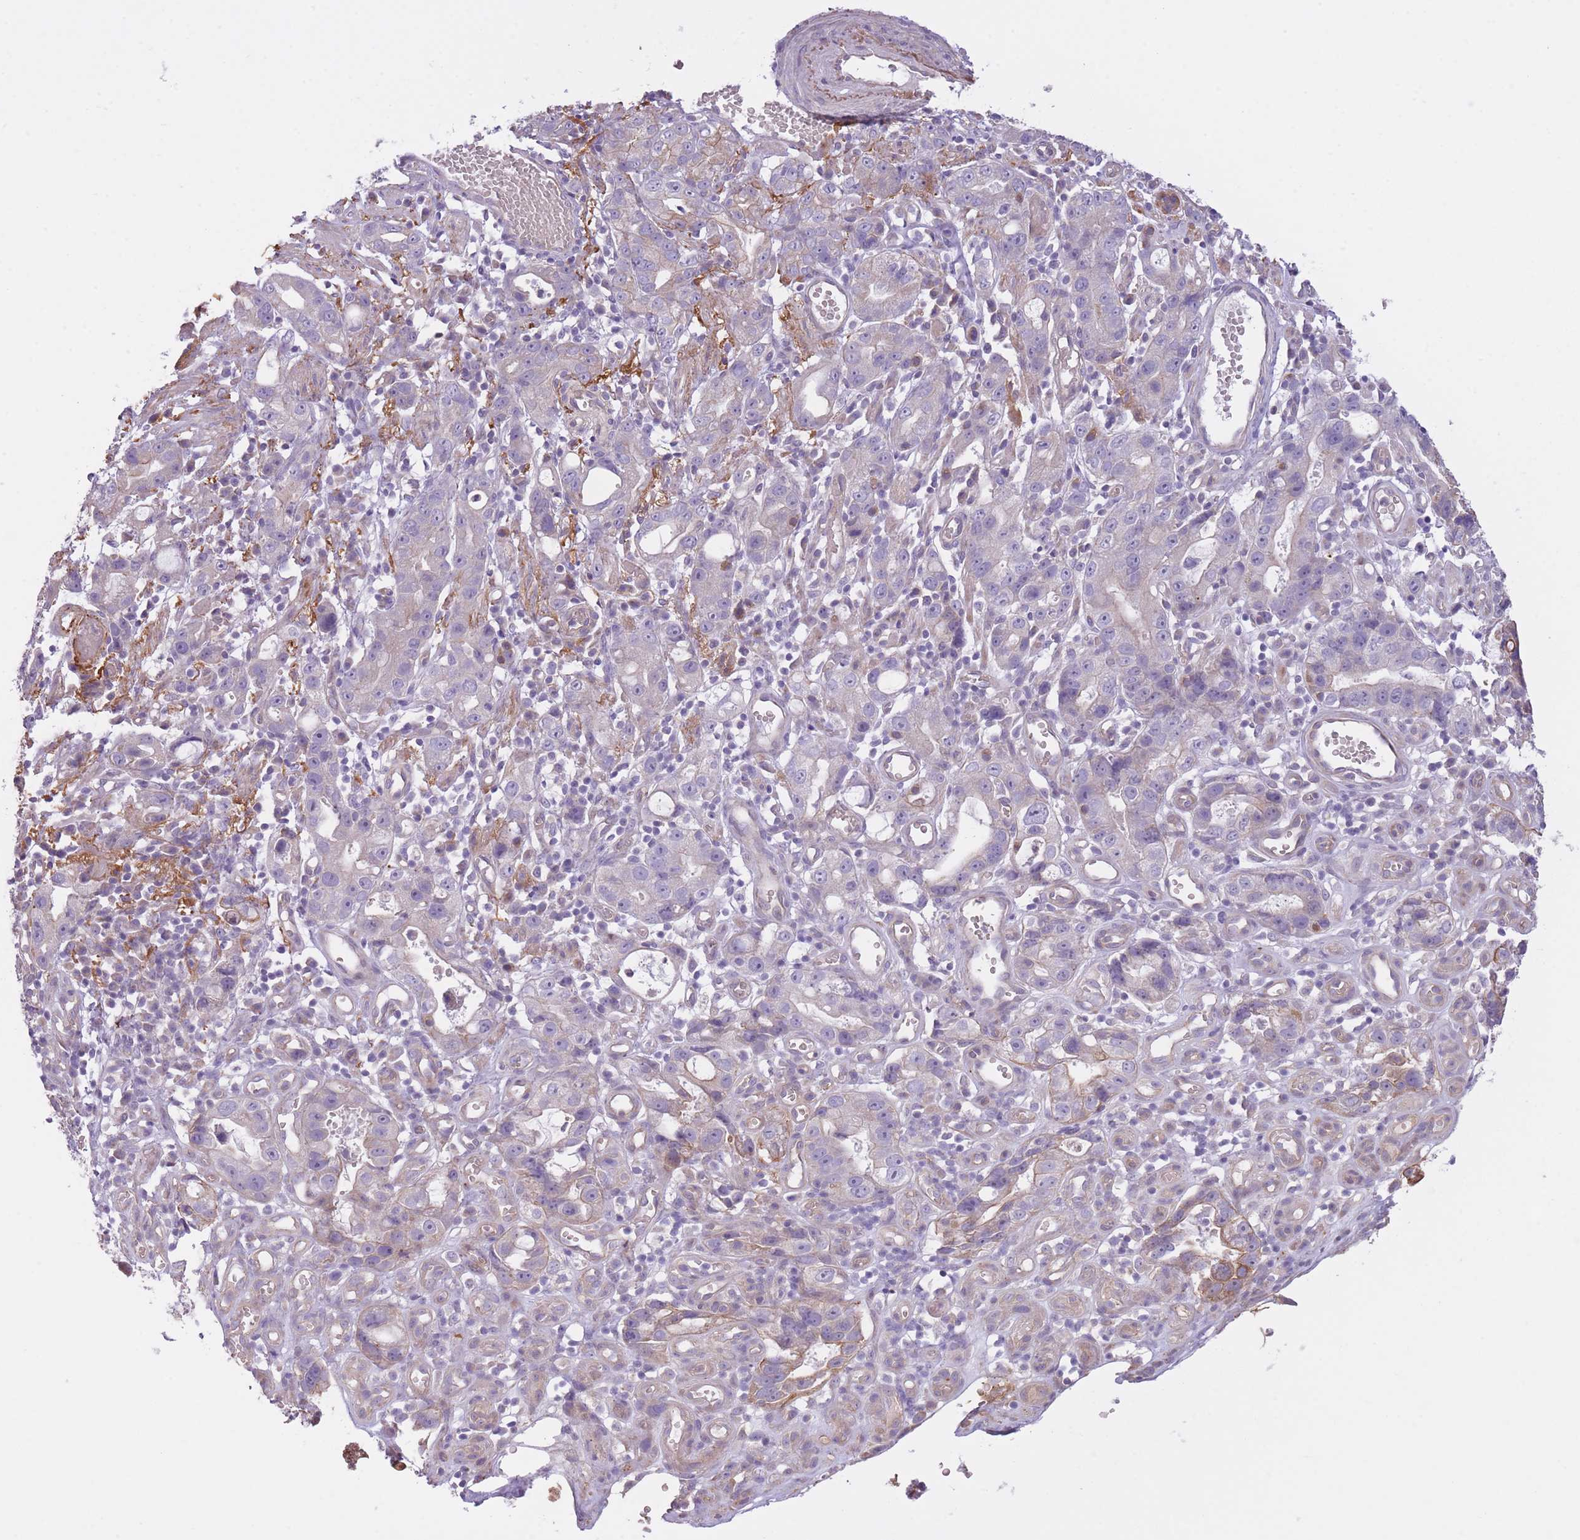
{"staining": {"intensity": "weak", "quantity": "<25%", "location": "cytoplasmic/membranous"}, "tissue": "stomach cancer", "cell_type": "Tumor cells", "image_type": "cancer", "snomed": [{"axis": "morphology", "description": "Adenocarcinoma, NOS"}, {"axis": "topography", "description": "Stomach"}], "caption": "Protein analysis of stomach adenocarcinoma demonstrates no significant positivity in tumor cells. The staining was performed using DAB (3,3'-diaminobenzidine) to visualize the protein expression in brown, while the nuclei were stained in blue with hematoxylin (Magnification: 20x).", "gene": "REV1", "patient": {"sex": "male", "age": 55}}